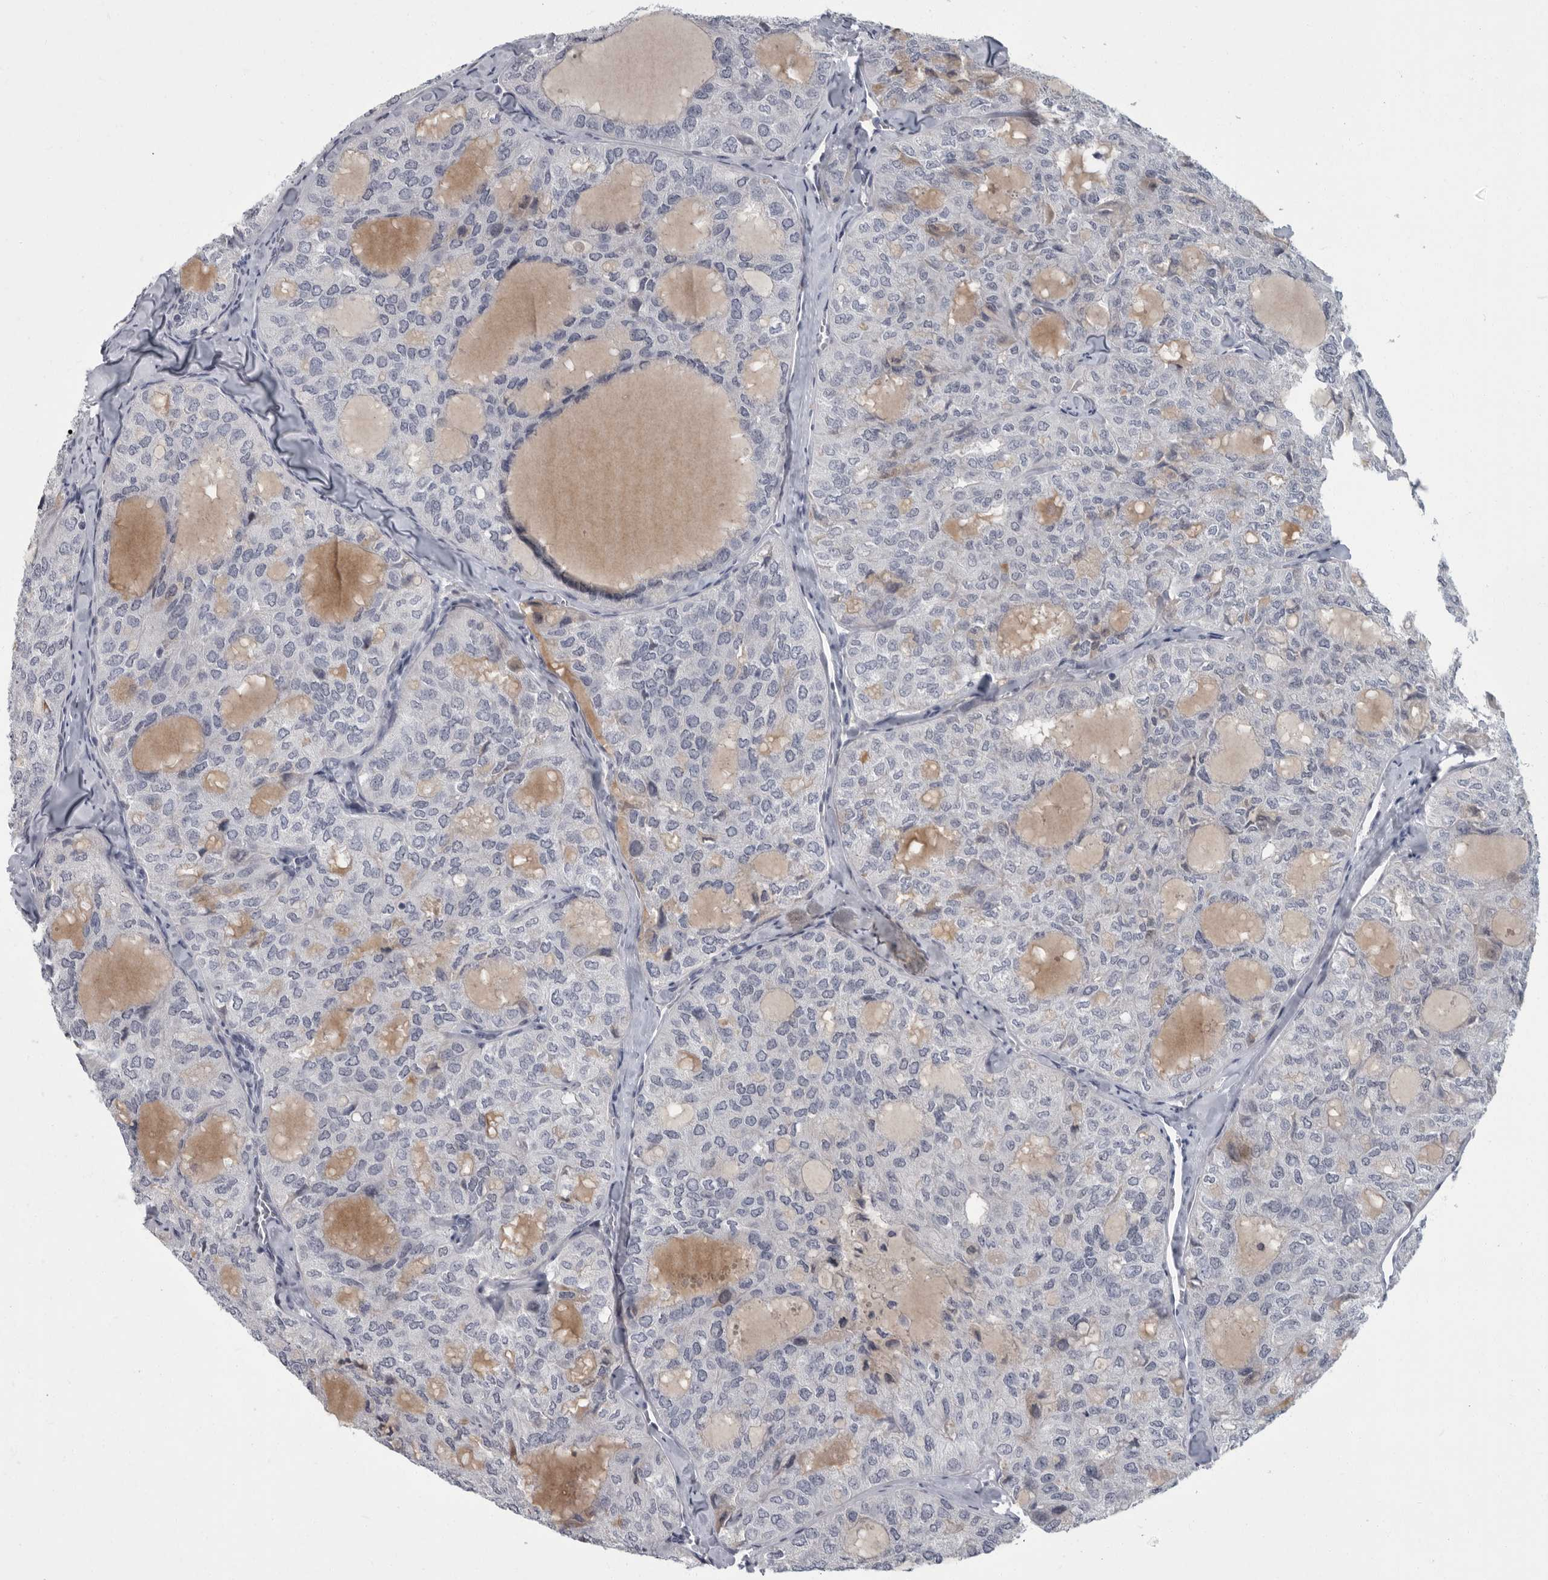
{"staining": {"intensity": "negative", "quantity": "none", "location": "none"}, "tissue": "thyroid cancer", "cell_type": "Tumor cells", "image_type": "cancer", "snomed": [{"axis": "morphology", "description": "Follicular adenoma carcinoma, NOS"}, {"axis": "topography", "description": "Thyroid gland"}], "caption": "Immunohistochemistry of human thyroid cancer shows no staining in tumor cells.", "gene": "SLC25A39", "patient": {"sex": "male", "age": 75}}